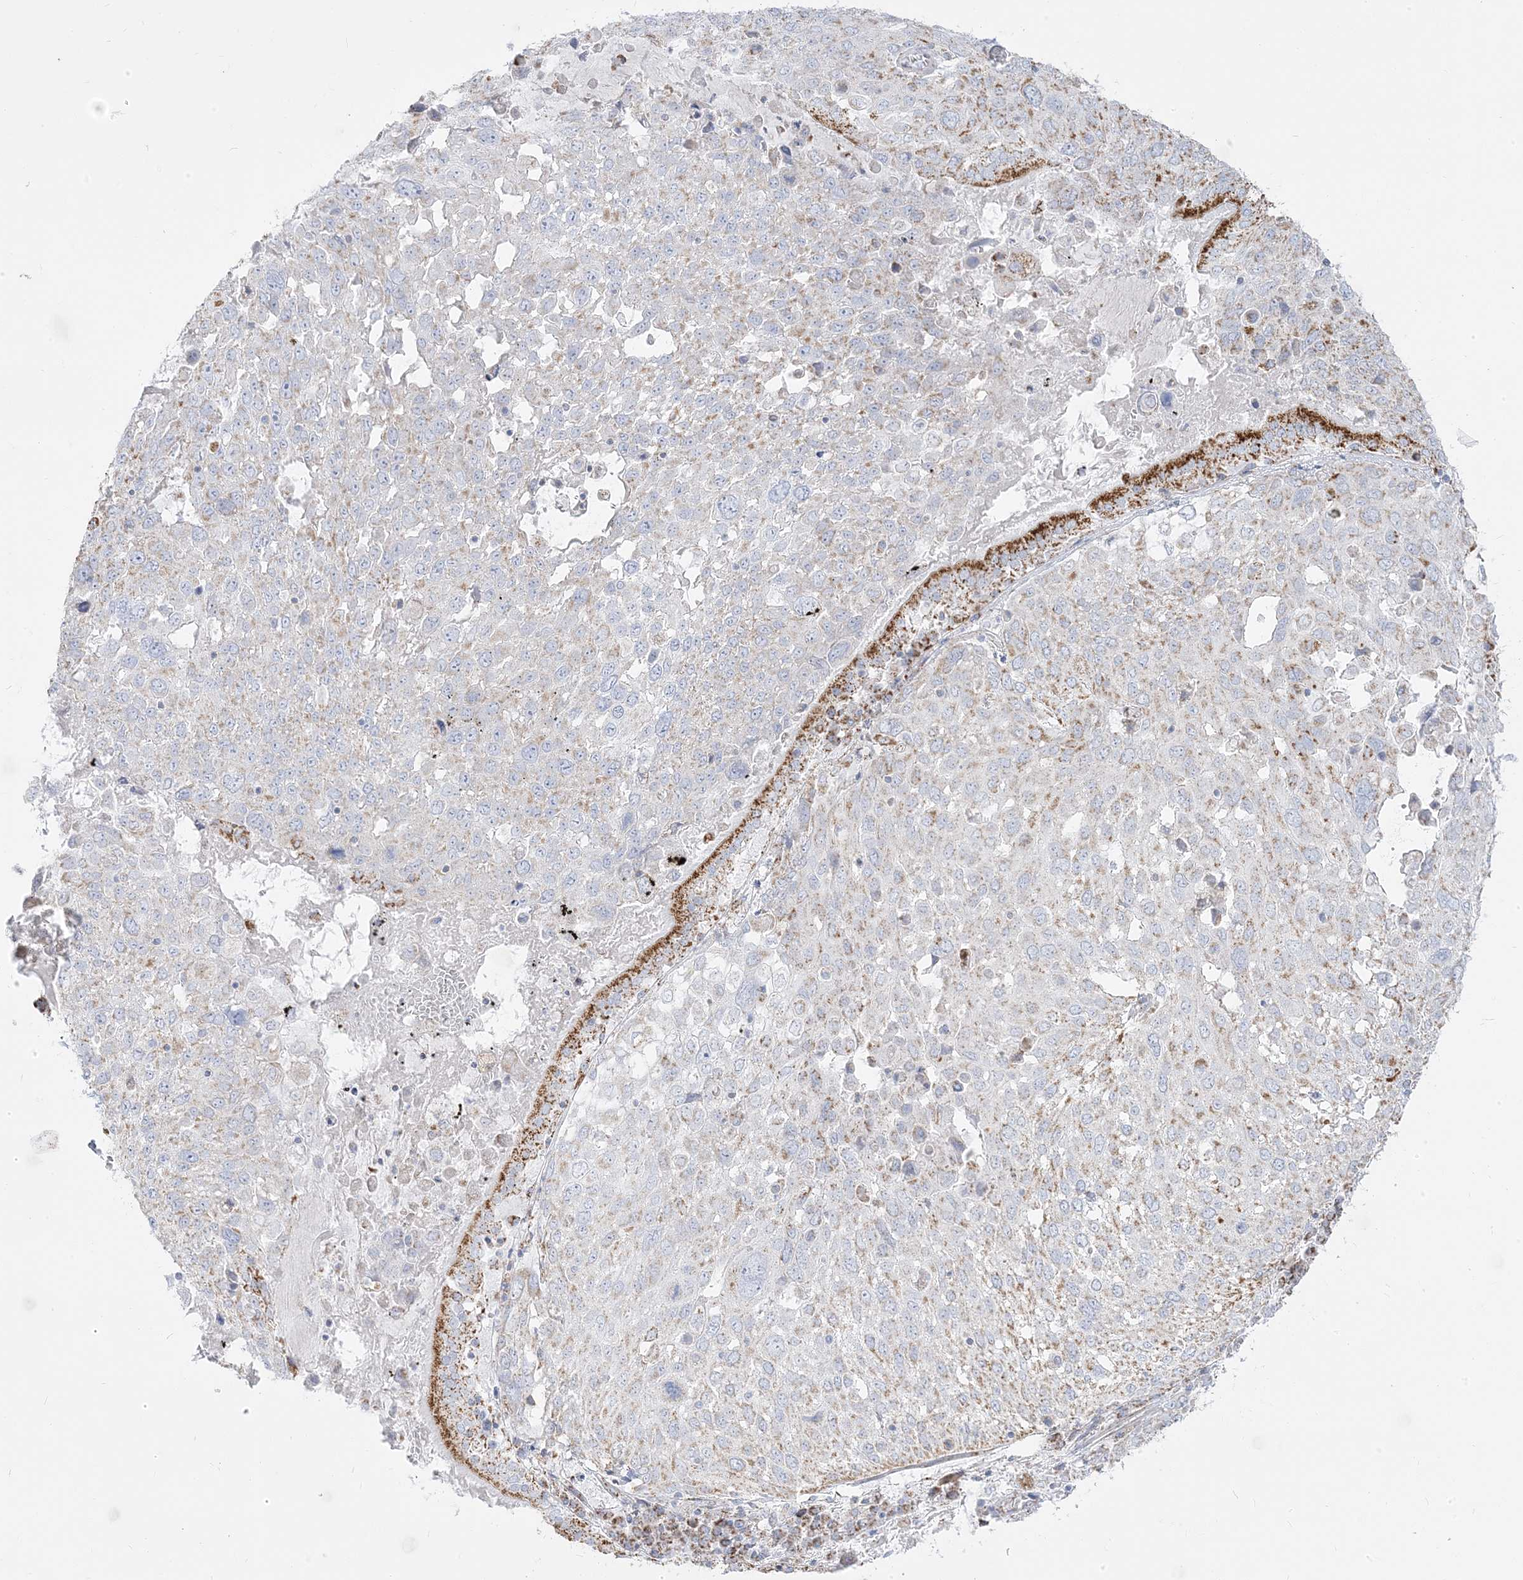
{"staining": {"intensity": "moderate", "quantity": "25%-75%", "location": "cytoplasmic/membranous"}, "tissue": "lung cancer", "cell_type": "Tumor cells", "image_type": "cancer", "snomed": [{"axis": "morphology", "description": "Squamous cell carcinoma, NOS"}, {"axis": "topography", "description": "Lung"}], "caption": "Protein expression analysis of human lung cancer (squamous cell carcinoma) reveals moderate cytoplasmic/membranous staining in approximately 25%-75% of tumor cells.", "gene": "PCCB", "patient": {"sex": "male", "age": 65}}